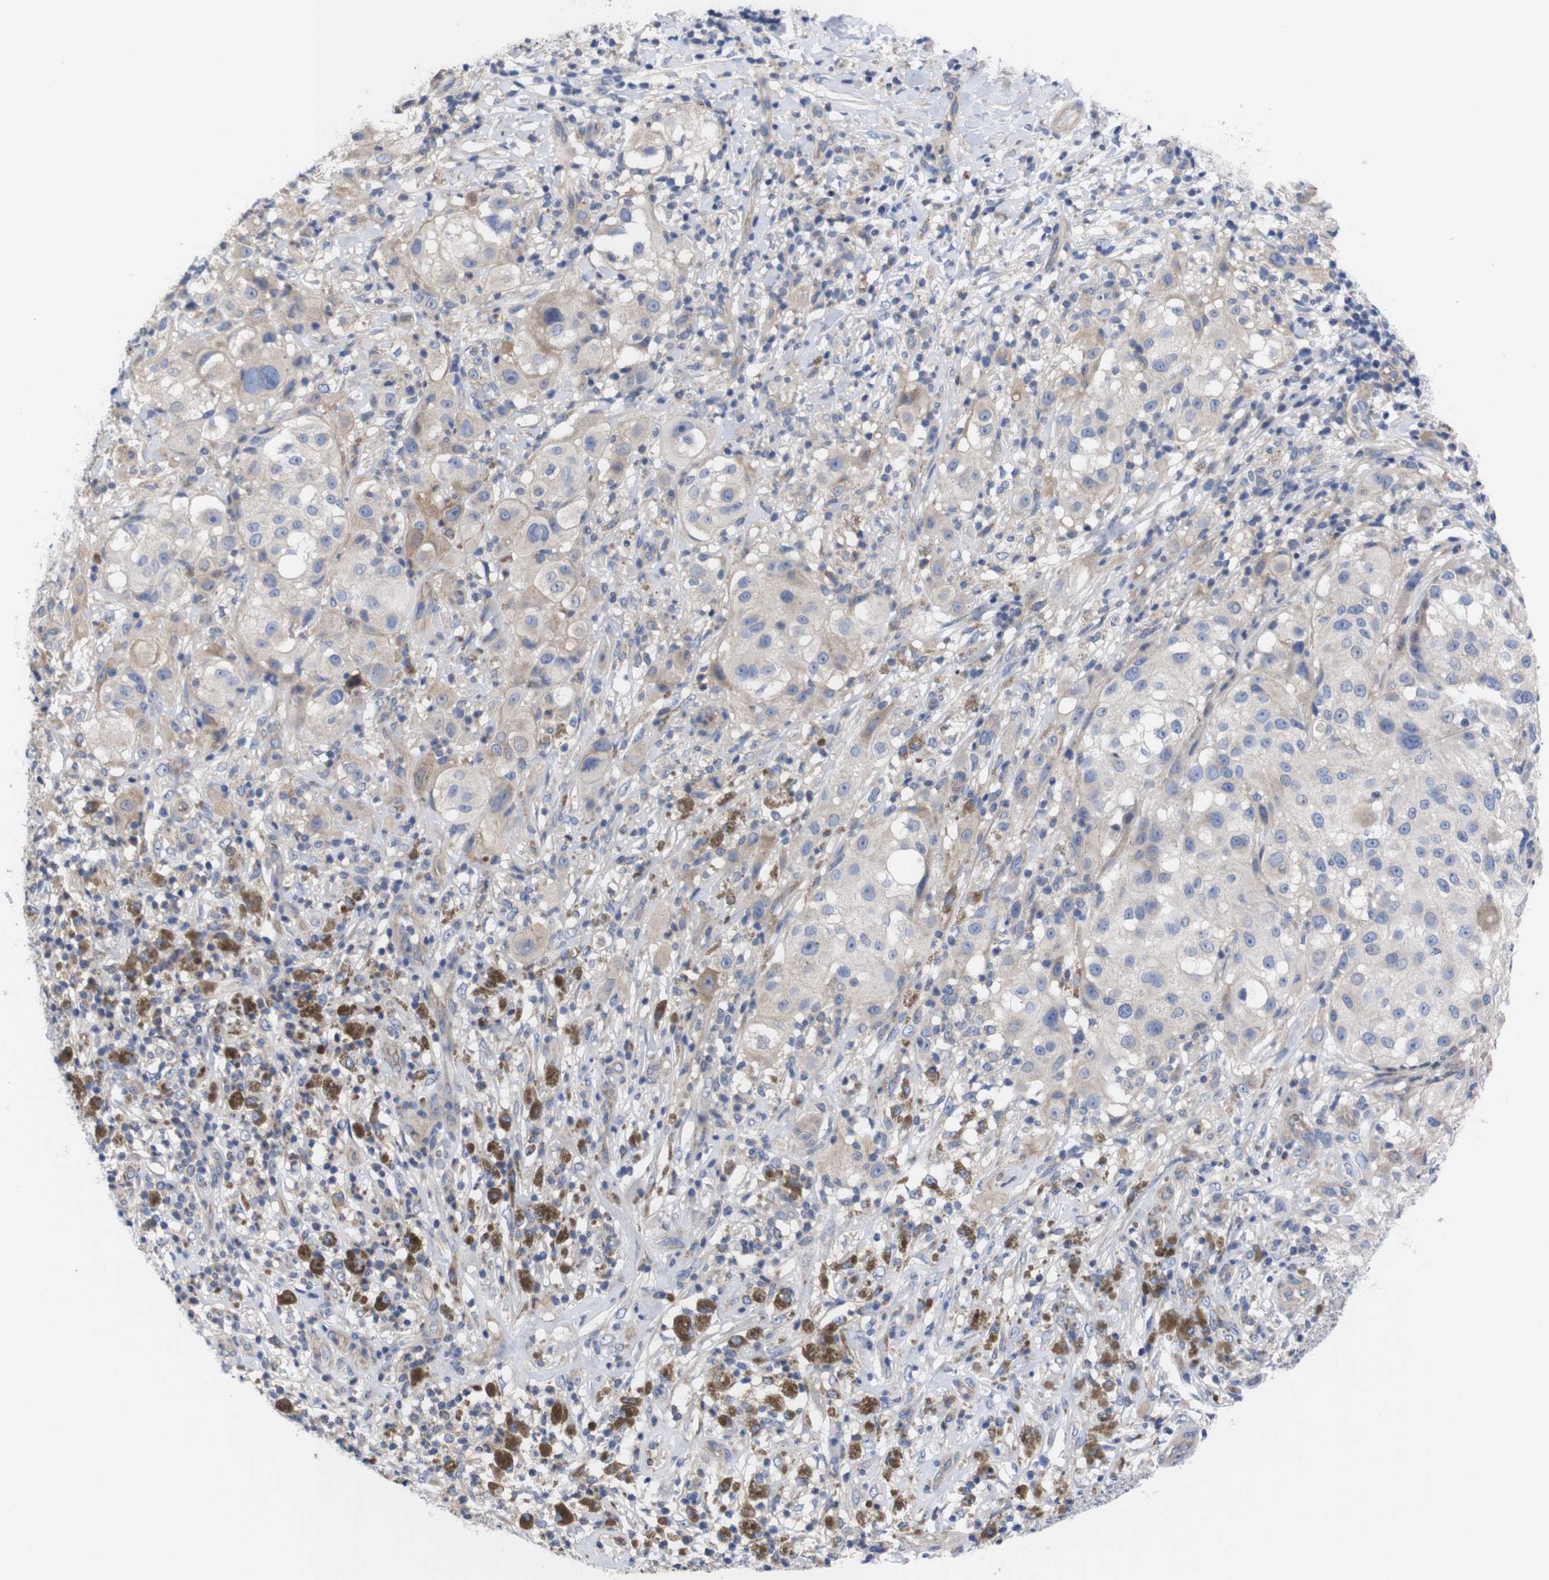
{"staining": {"intensity": "weak", "quantity": "<25%", "location": "cytoplasmic/membranous"}, "tissue": "melanoma", "cell_type": "Tumor cells", "image_type": "cancer", "snomed": [{"axis": "morphology", "description": "Necrosis, NOS"}, {"axis": "morphology", "description": "Malignant melanoma, NOS"}, {"axis": "topography", "description": "Skin"}], "caption": "Tumor cells are negative for brown protein staining in melanoma.", "gene": "USH1C", "patient": {"sex": "female", "age": 87}}